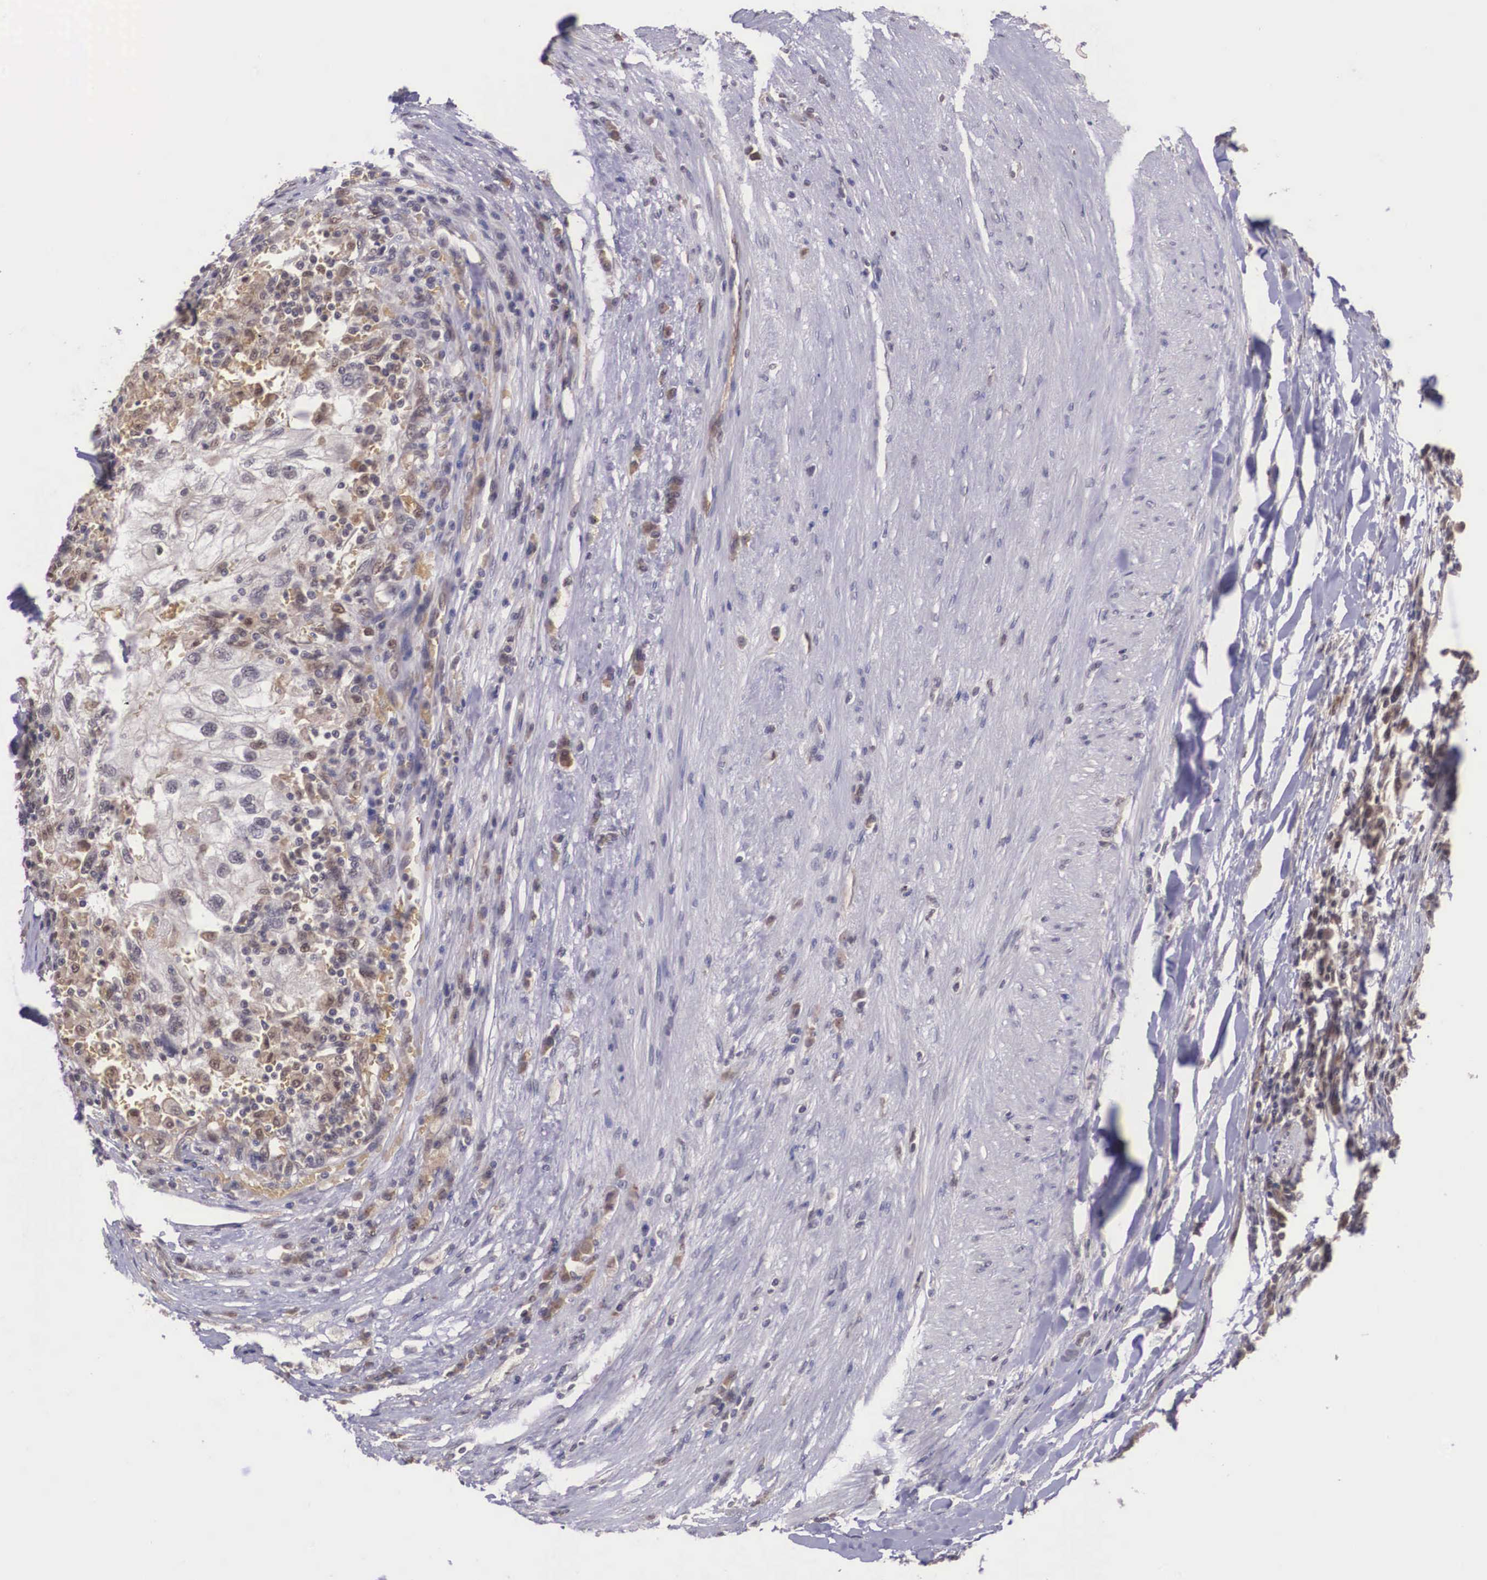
{"staining": {"intensity": "weak", "quantity": ">75%", "location": "cytoplasmic/membranous"}, "tissue": "renal cancer", "cell_type": "Tumor cells", "image_type": "cancer", "snomed": [{"axis": "morphology", "description": "Normal tissue, NOS"}, {"axis": "morphology", "description": "Adenocarcinoma, NOS"}, {"axis": "topography", "description": "Kidney"}], "caption": "A brown stain shows weak cytoplasmic/membranous positivity of a protein in renal cancer (adenocarcinoma) tumor cells.", "gene": "VASH1", "patient": {"sex": "male", "age": 71}}